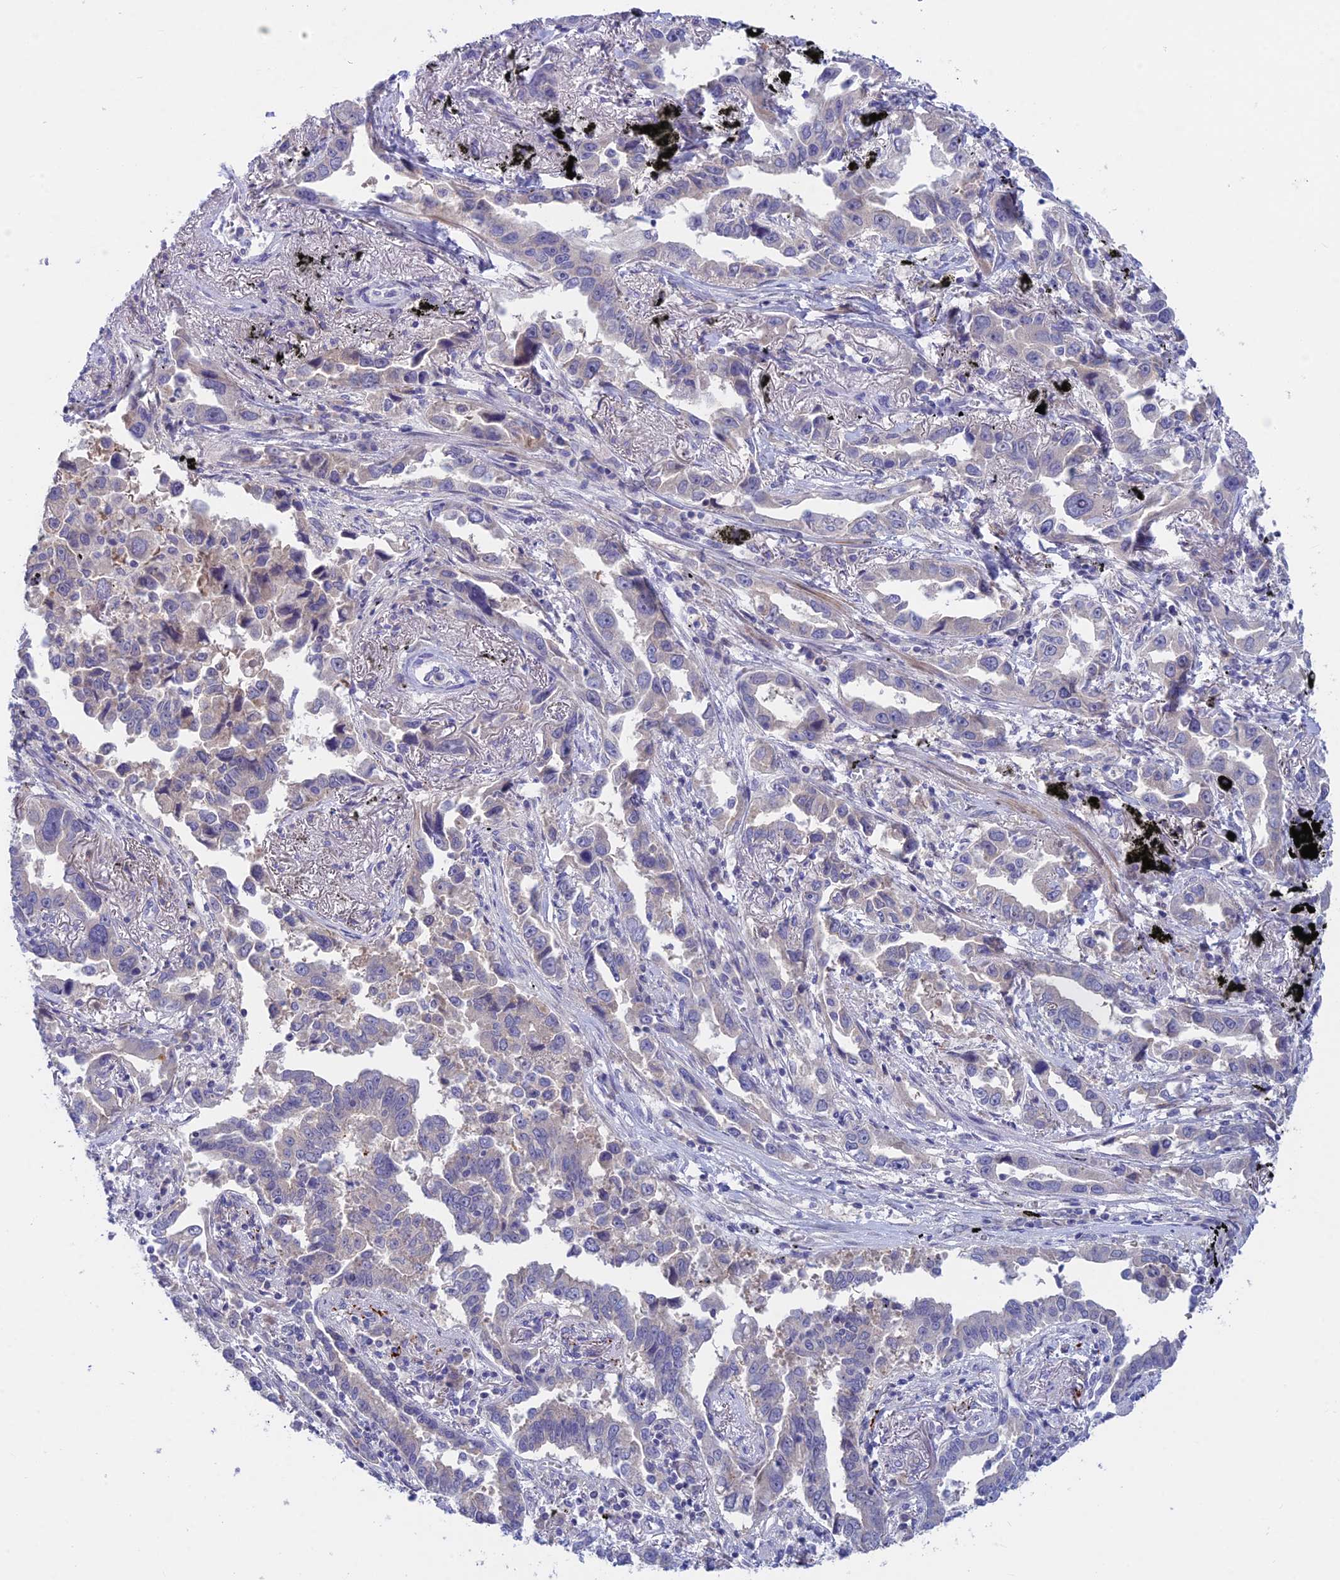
{"staining": {"intensity": "negative", "quantity": "none", "location": "none"}, "tissue": "lung cancer", "cell_type": "Tumor cells", "image_type": "cancer", "snomed": [{"axis": "morphology", "description": "Adenocarcinoma, NOS"}, {"axis": "topography", "description": "Lung"}], "caption": "Adenocarcinoma (lung) stained for a protein using immunohistochemistry demonstrates no positivity tumor cells.", "gene": "XPO7", "patient": {"sex": "male", "age": 67}}